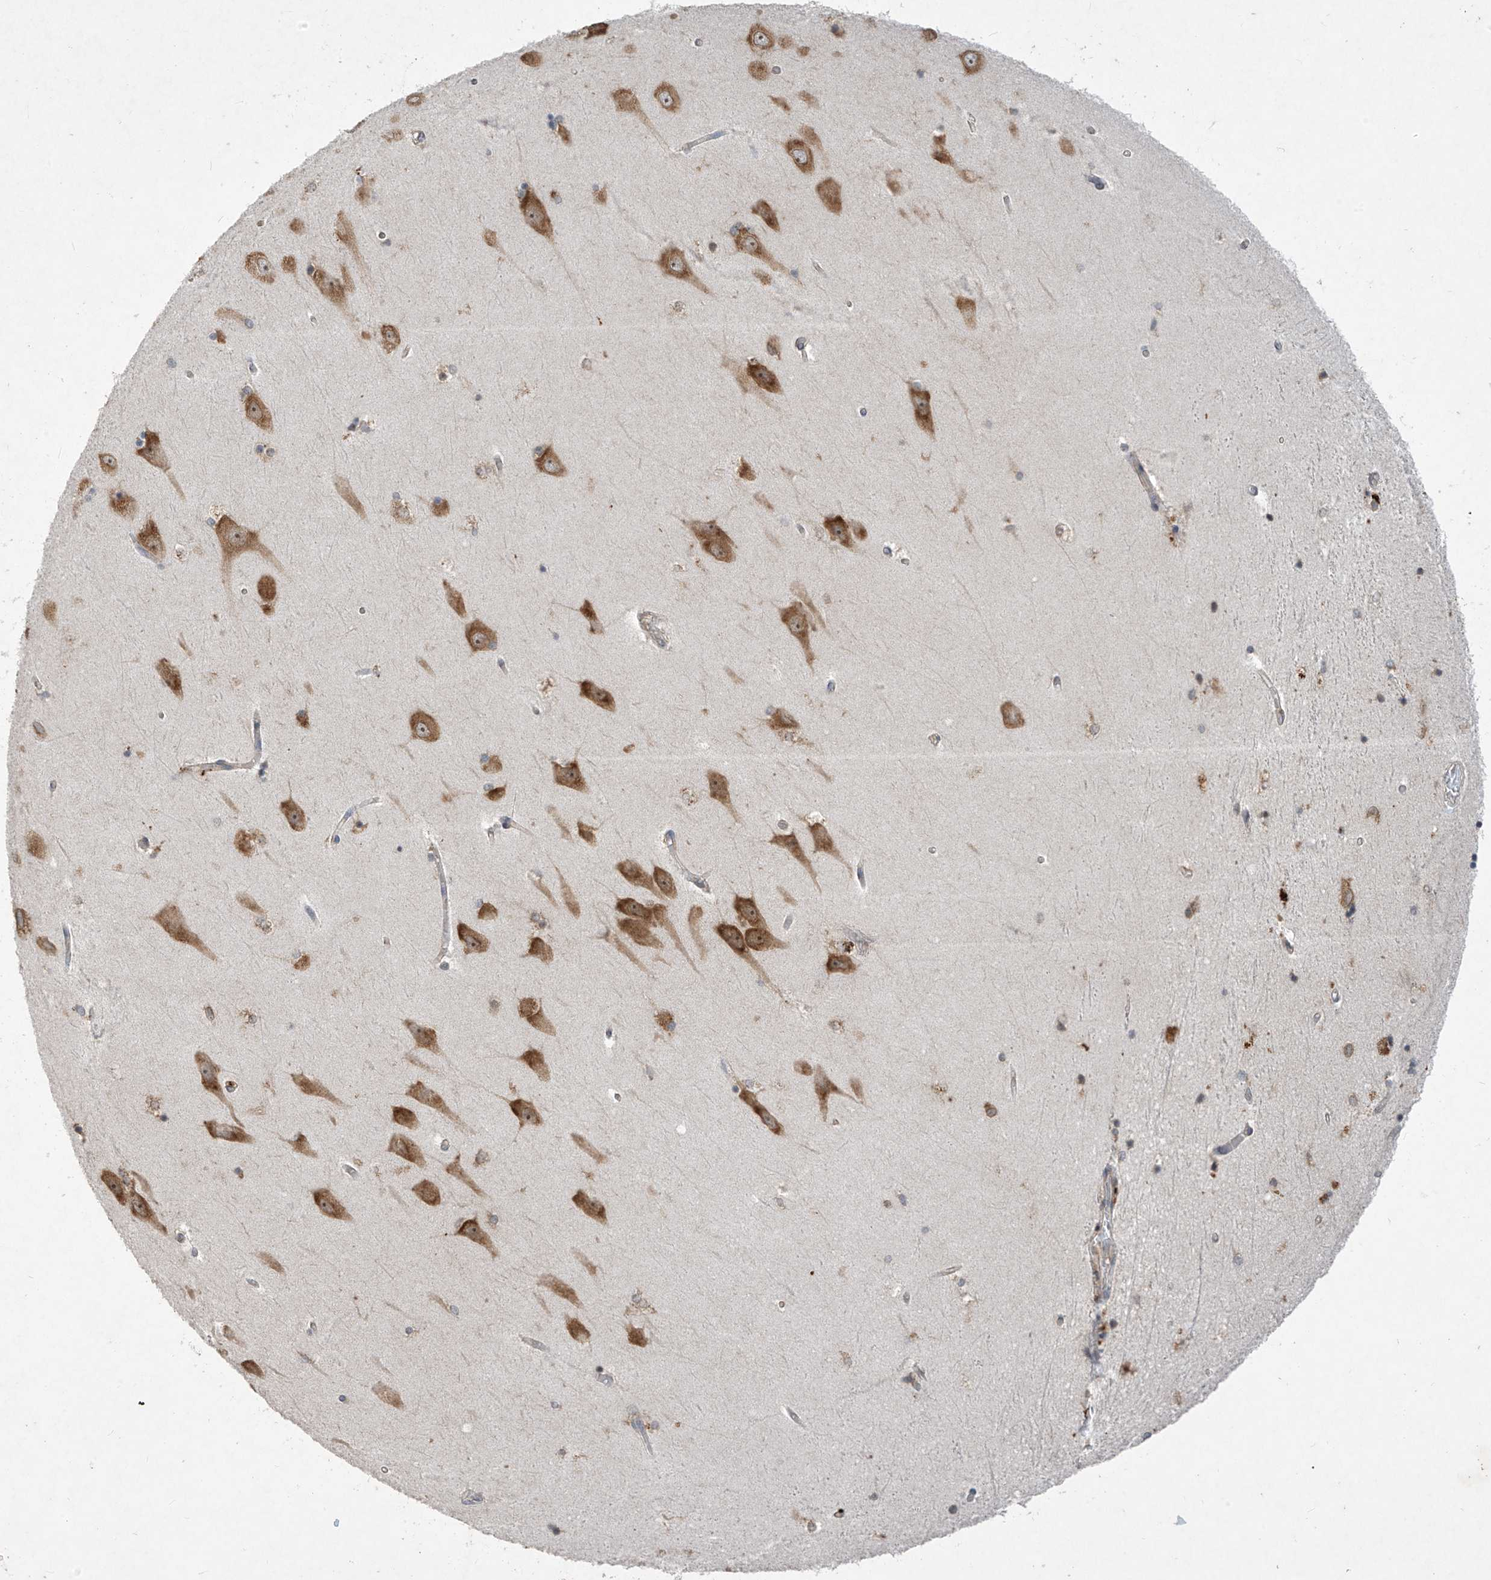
{"staining": {"intensity": "moderate", "quantity": "<25%", "location": "cytoplasmic/membranous"}, "tissue": "hippocampus", "cell_type": "Glial cells", "image_type": "normal", "snomed": [{"axis": "morphology", "description": "Normal tissue, NOS"}, {"axis": "topography", "description": "Hippocampus"}], "caption": "The image reveals immunohistochemical staining of unremarkable hippocampus. There is moderate cytoplasmic/membranous expression is appreciated in approximately <25% of glial cells. The staining is performed using DAB (3,3'-diaminobenzidine) brown chromogen to label protein expression. The nuclei are counter-stained blue using hematoxylin.", "gene": "RPL34", "patient": {"sex": "male", "age": 45}}